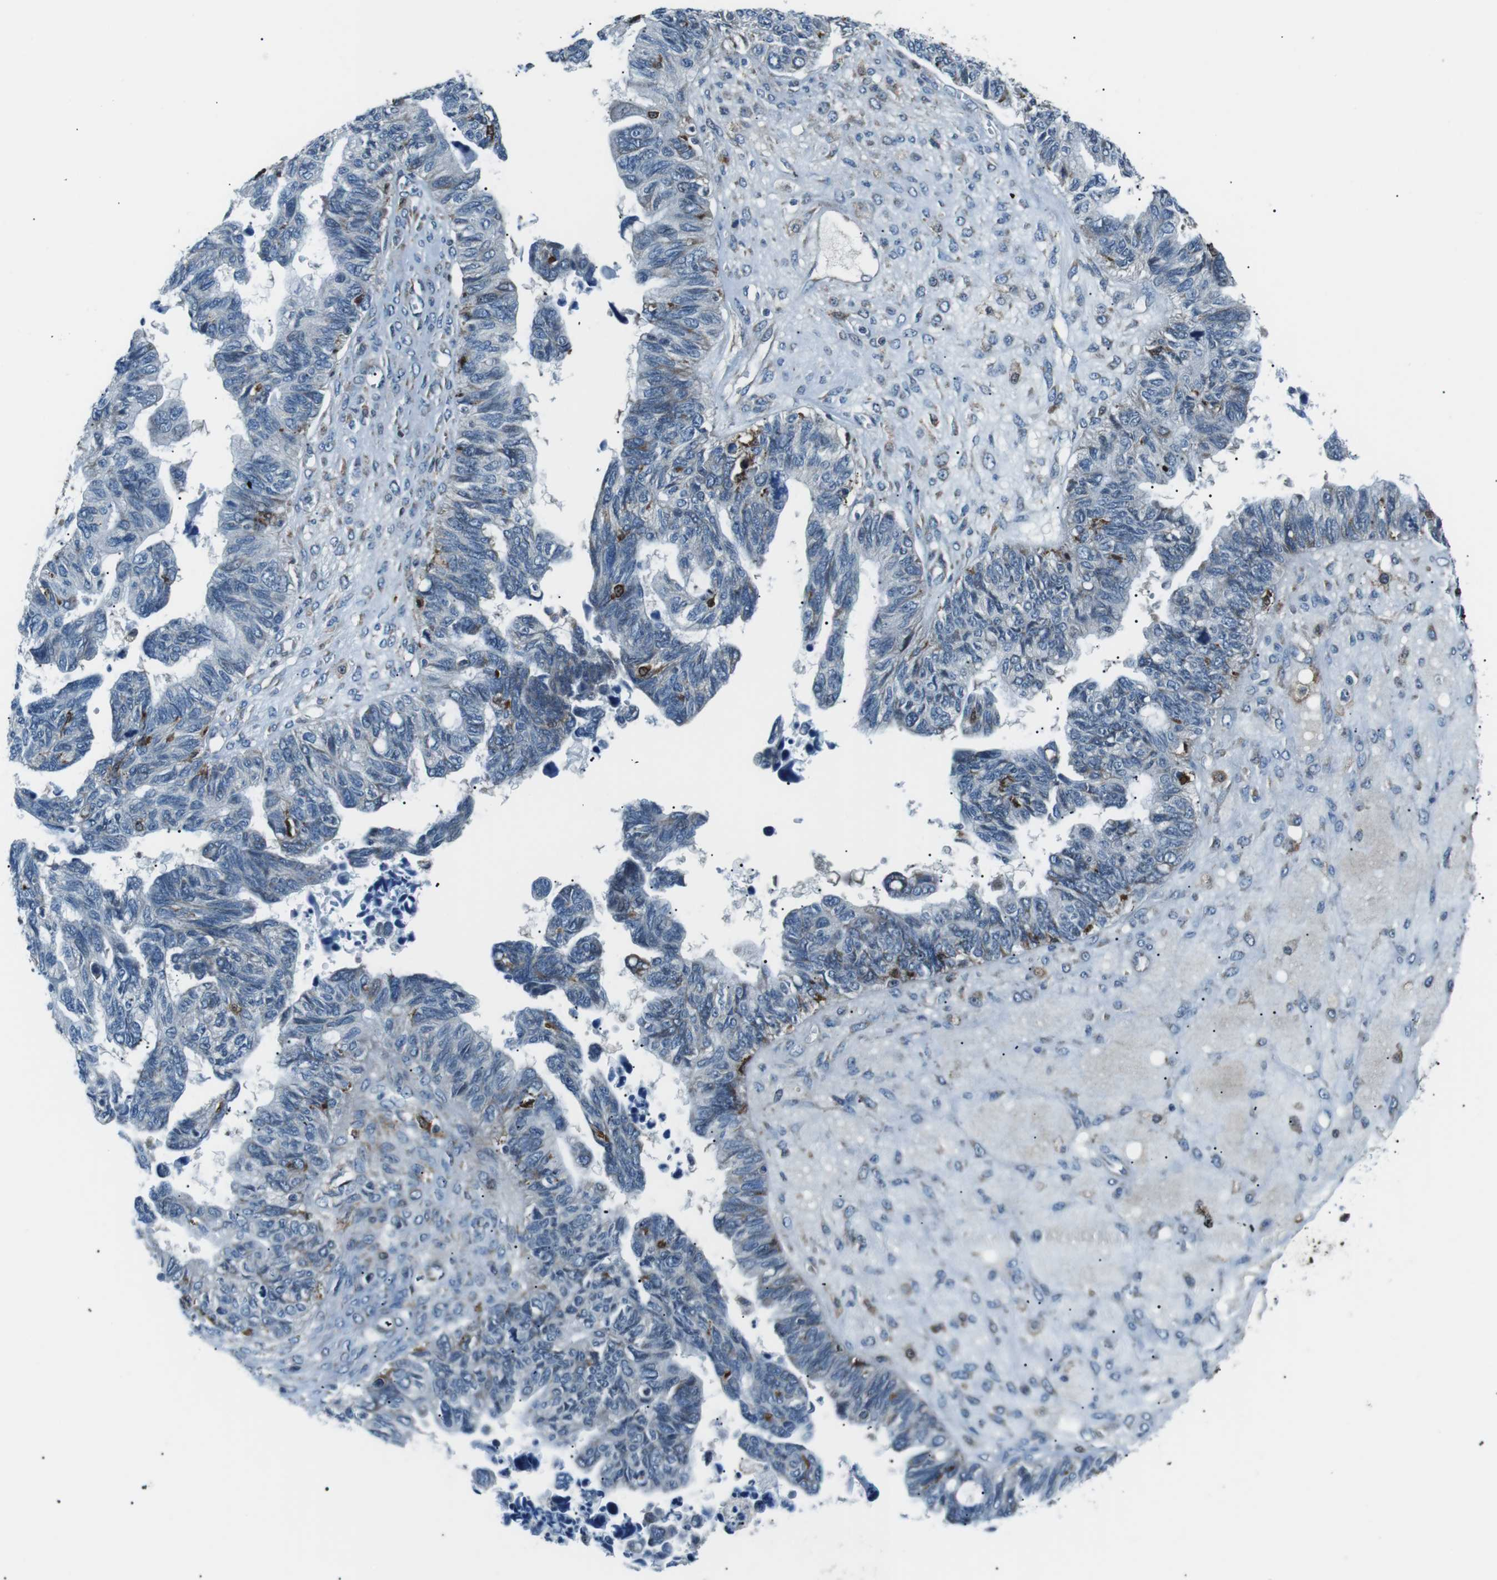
{"staining": {"intensity": "negative", "quantity": "none", "location": "none"}, "tissue": "ovarian cancer", "cell_type": "Tumor cells", "image_type": "cancer", "snomed": [{"axis": "morphology", "description": "Cystadenocarcinoma, serous, NOS"}, {"axis": "topography", "description": "Ovary"}], "caption": "An IHC histopathology image of ovarian cancer (serous cystadenocarcinoma) is shown. There is no staining in tumor cells of ovarian cancer (serous cystadenocarcinoma).", "gene": "BLNK", "patient": {"sex": "female", "age": 79}}